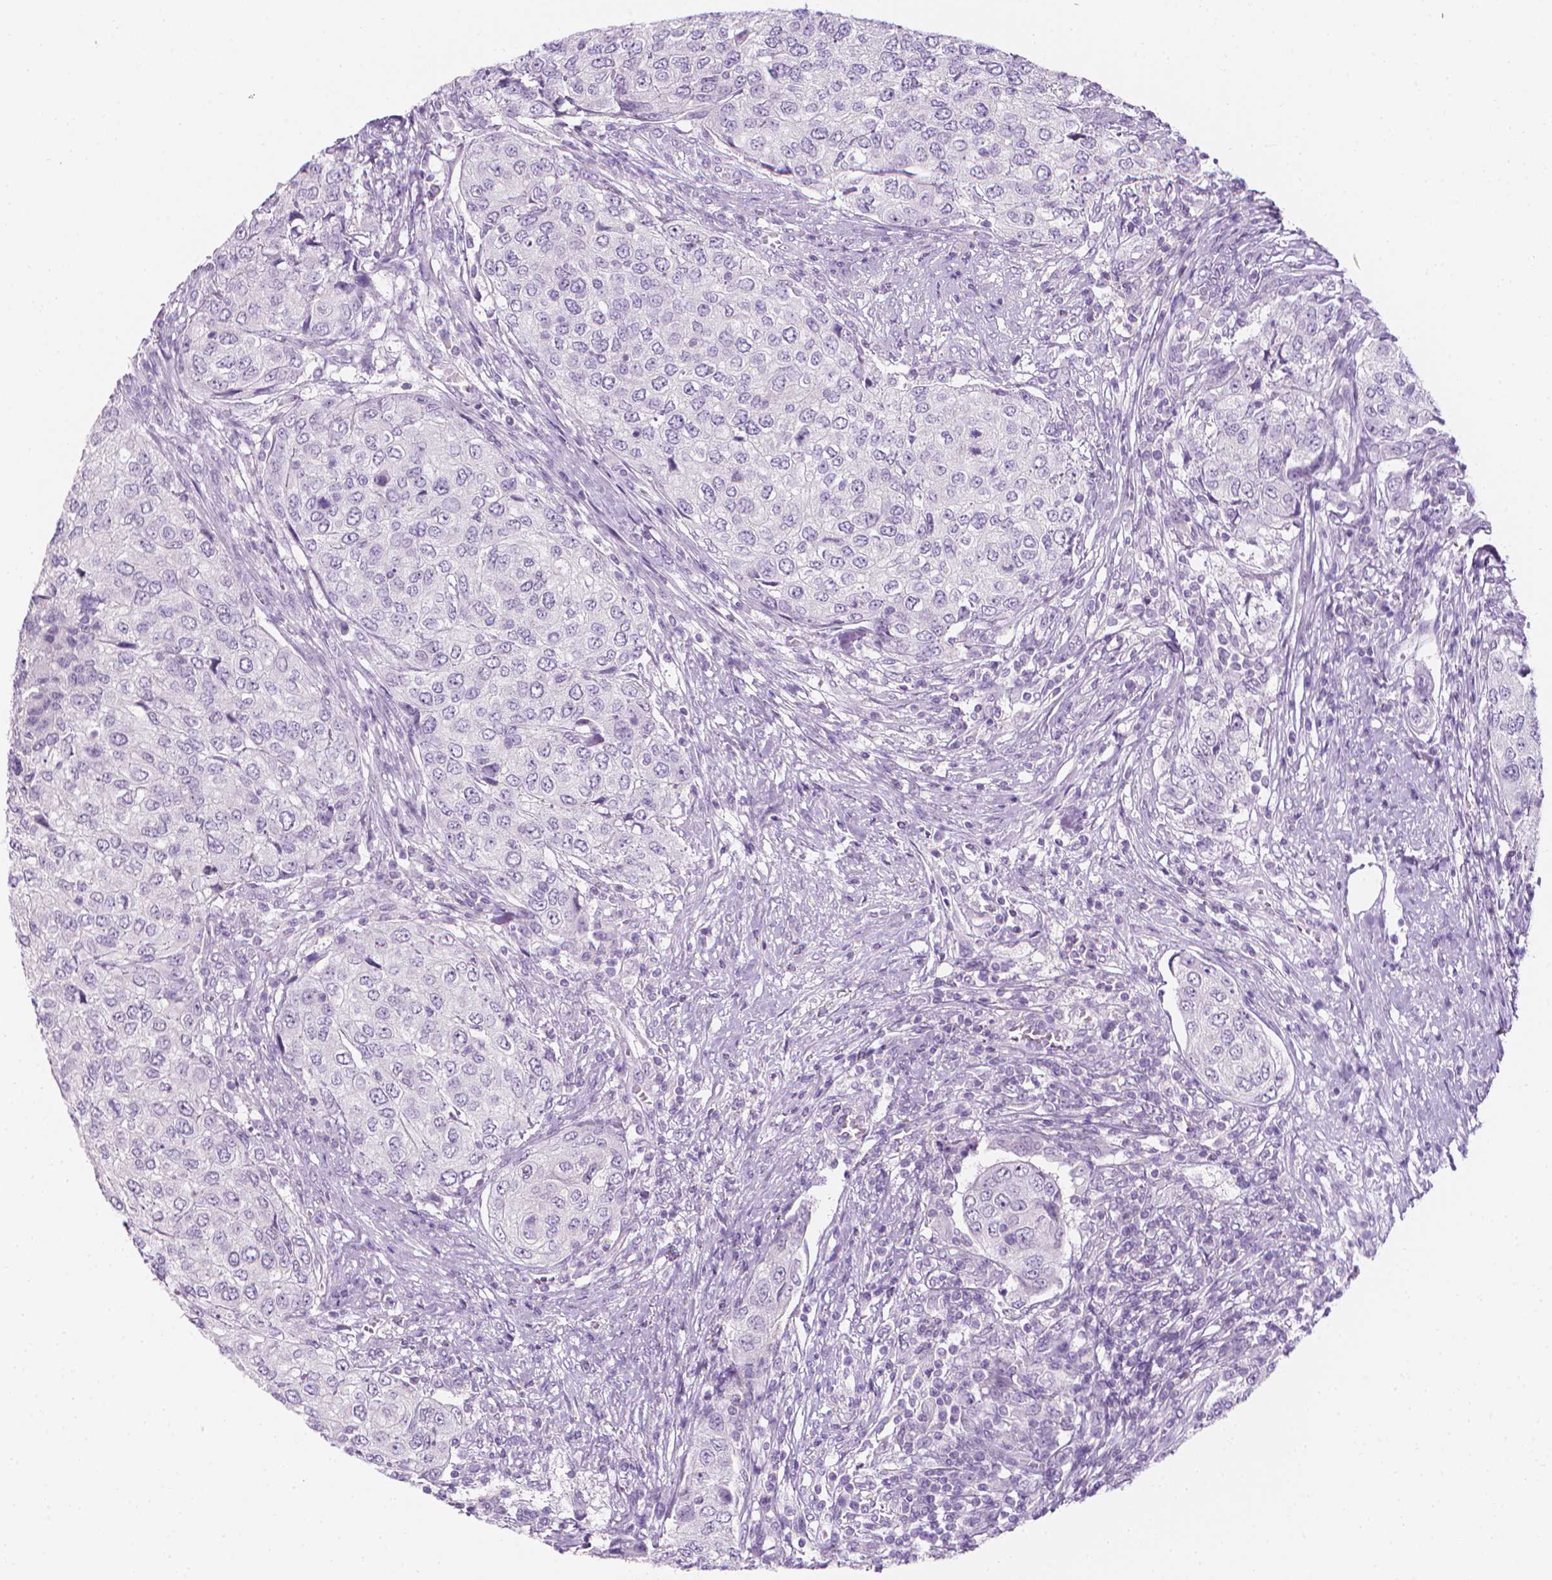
{"staining": {"intensity": "negative", "quantity": "none", "location": "none"}, "tissue": "urothelial cancer", "cell_type": "Tumor cells", "image_type": "cancer", "snomed": [{"axis": "morphology", "description": "Urothelial carcinoma, High grade"}, {"axis": "topography", "description": "Urinary bladder"}], "caption": "Tumor cells show no significant protein expression in urothelial cancer.", "gene": "DCAF8L1", "patient": {"sex": "female", "age": 78}}